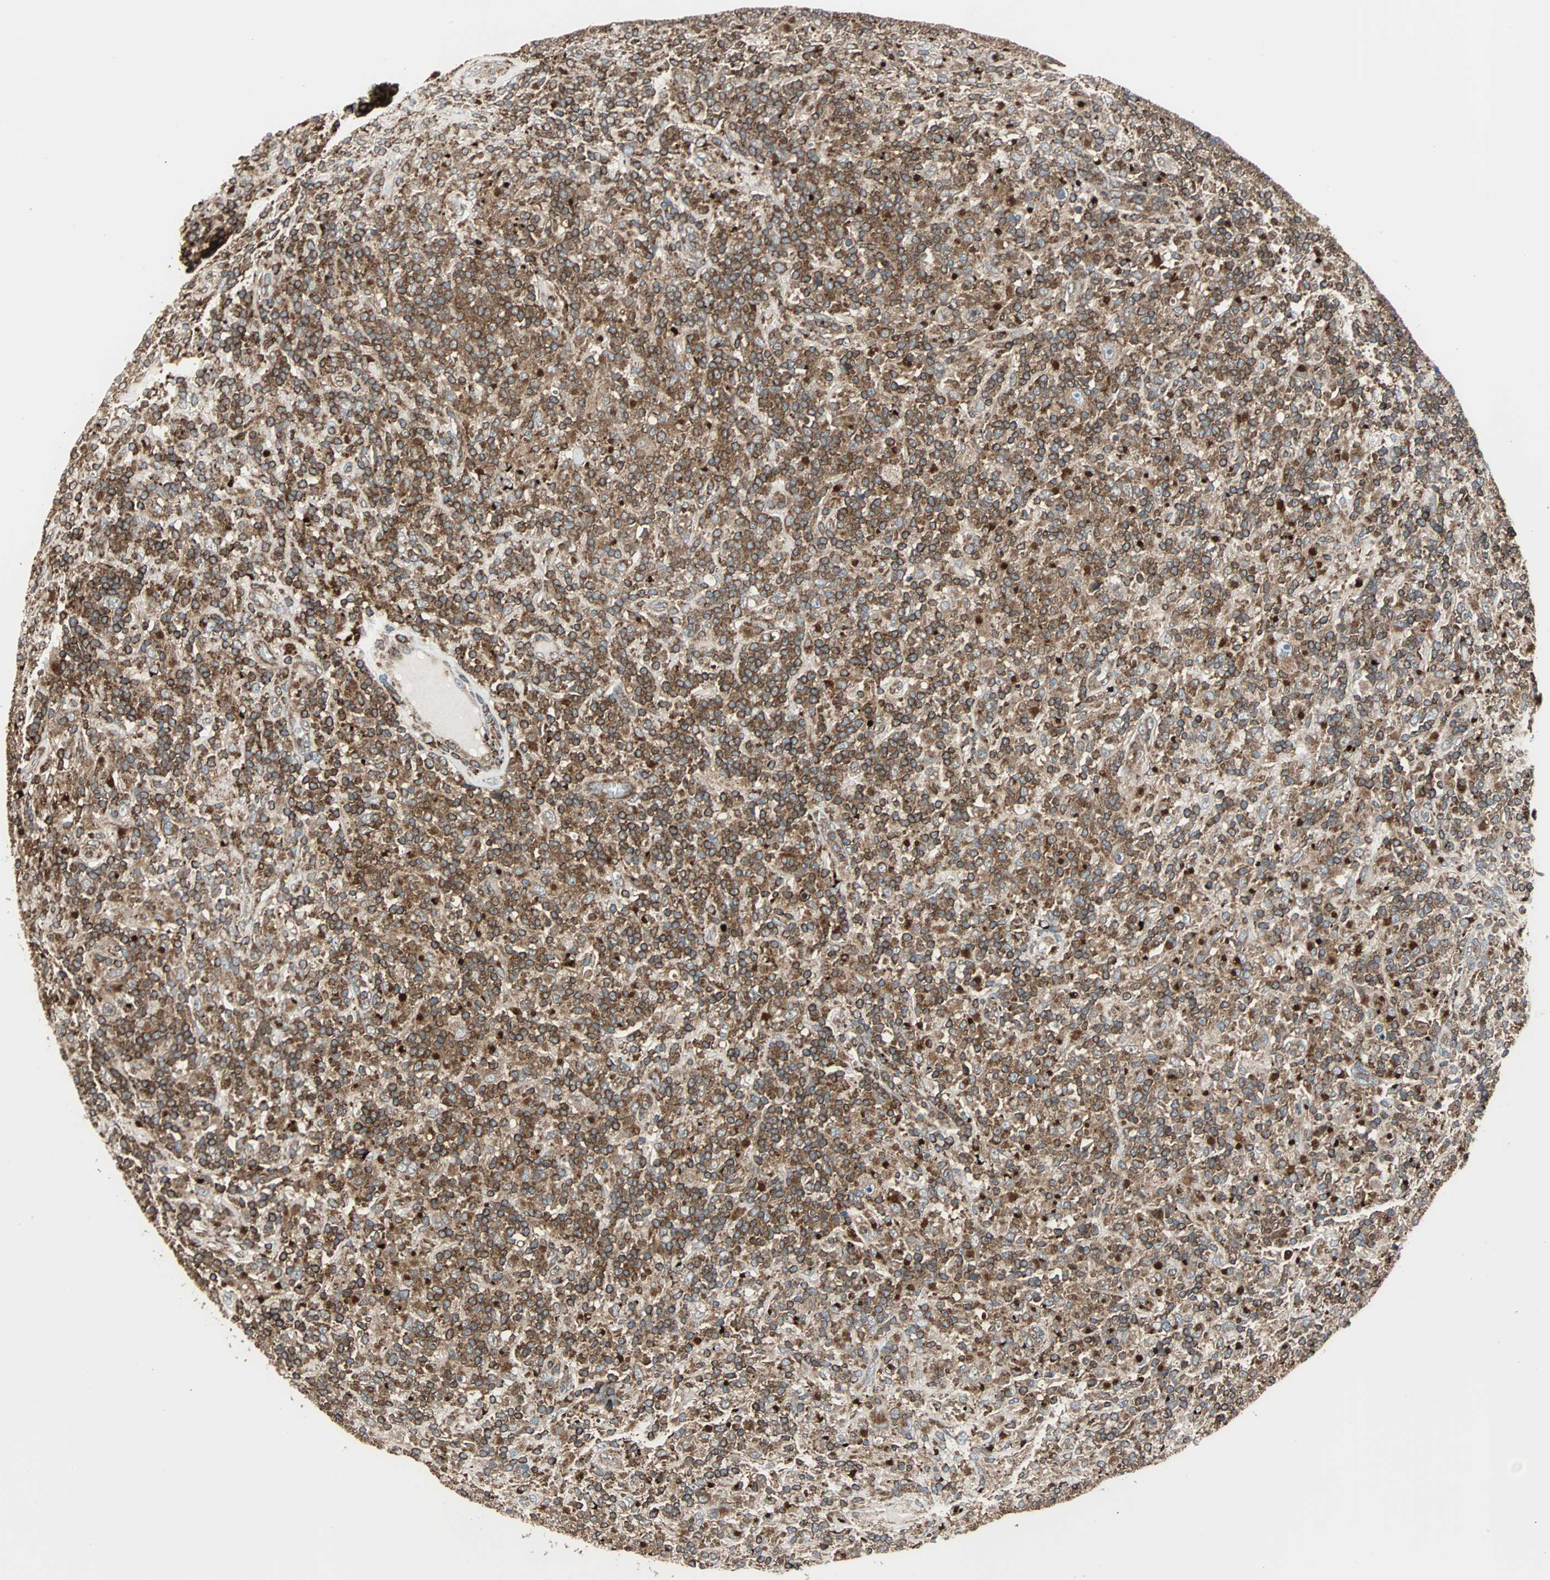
{"staining": {"intensity": "strong", "quantity": ">75%", "location": "cytoplasmic/membranous"}, "tissue": "lymphoma", "cell_type": "Tumor cells", "image_type": "cancer", "snomed": [{"axis": "morphology", "description": "Hodgkin's disease, NOS"}, {"axis": "topography", "description": "Lymph node"}], "caption": "Immunohistochemical staining of lymphoma demonstrates high levels of strong cytoplasmic/membranous expression in approximately >75% of tumor cells.", "gene": "RELA", "patient": {"sex": "male", "age": 70}}